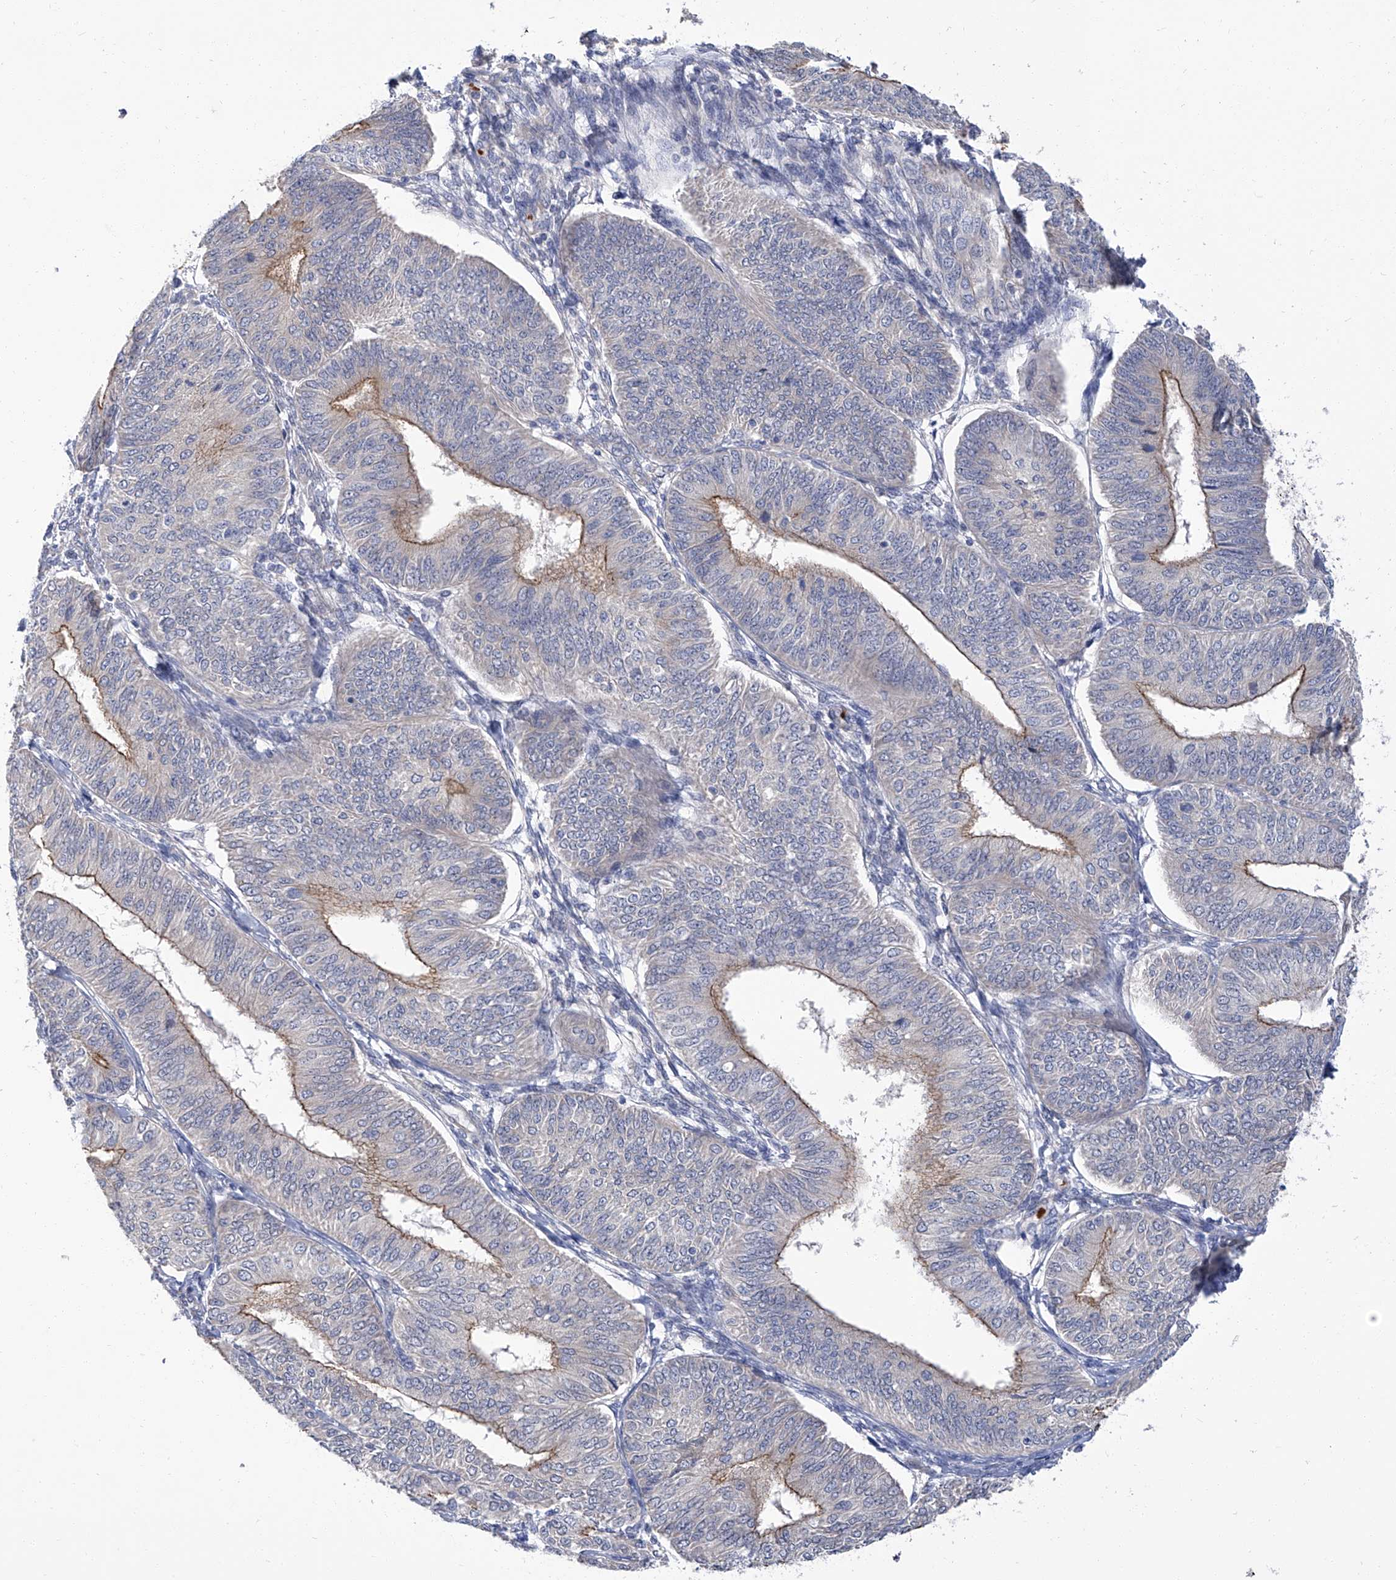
{"staining": {"intensity": "moderate", "quantity": "25%-75%", "location": "cytoplasmic/membranous"}, "tissue": "endometrial cancer", "cell_type": "Tumor cells", "image_type": "cancer", "snomed": [{"axis": "morphology", "description": "Adenocarcinoma, NOS"}, {"axis": "topography", "description": "Endometrium"}], "caption": "IHC (DAB (3,3'-diaminobenzidine)) staining of endometrial cancer demonstrates moderate cytoplasmic/membranous protein staining in about 25%-75% of tumor cells.", "gene": "PARD3", "patient": {"sex": "female", "age": 58}}